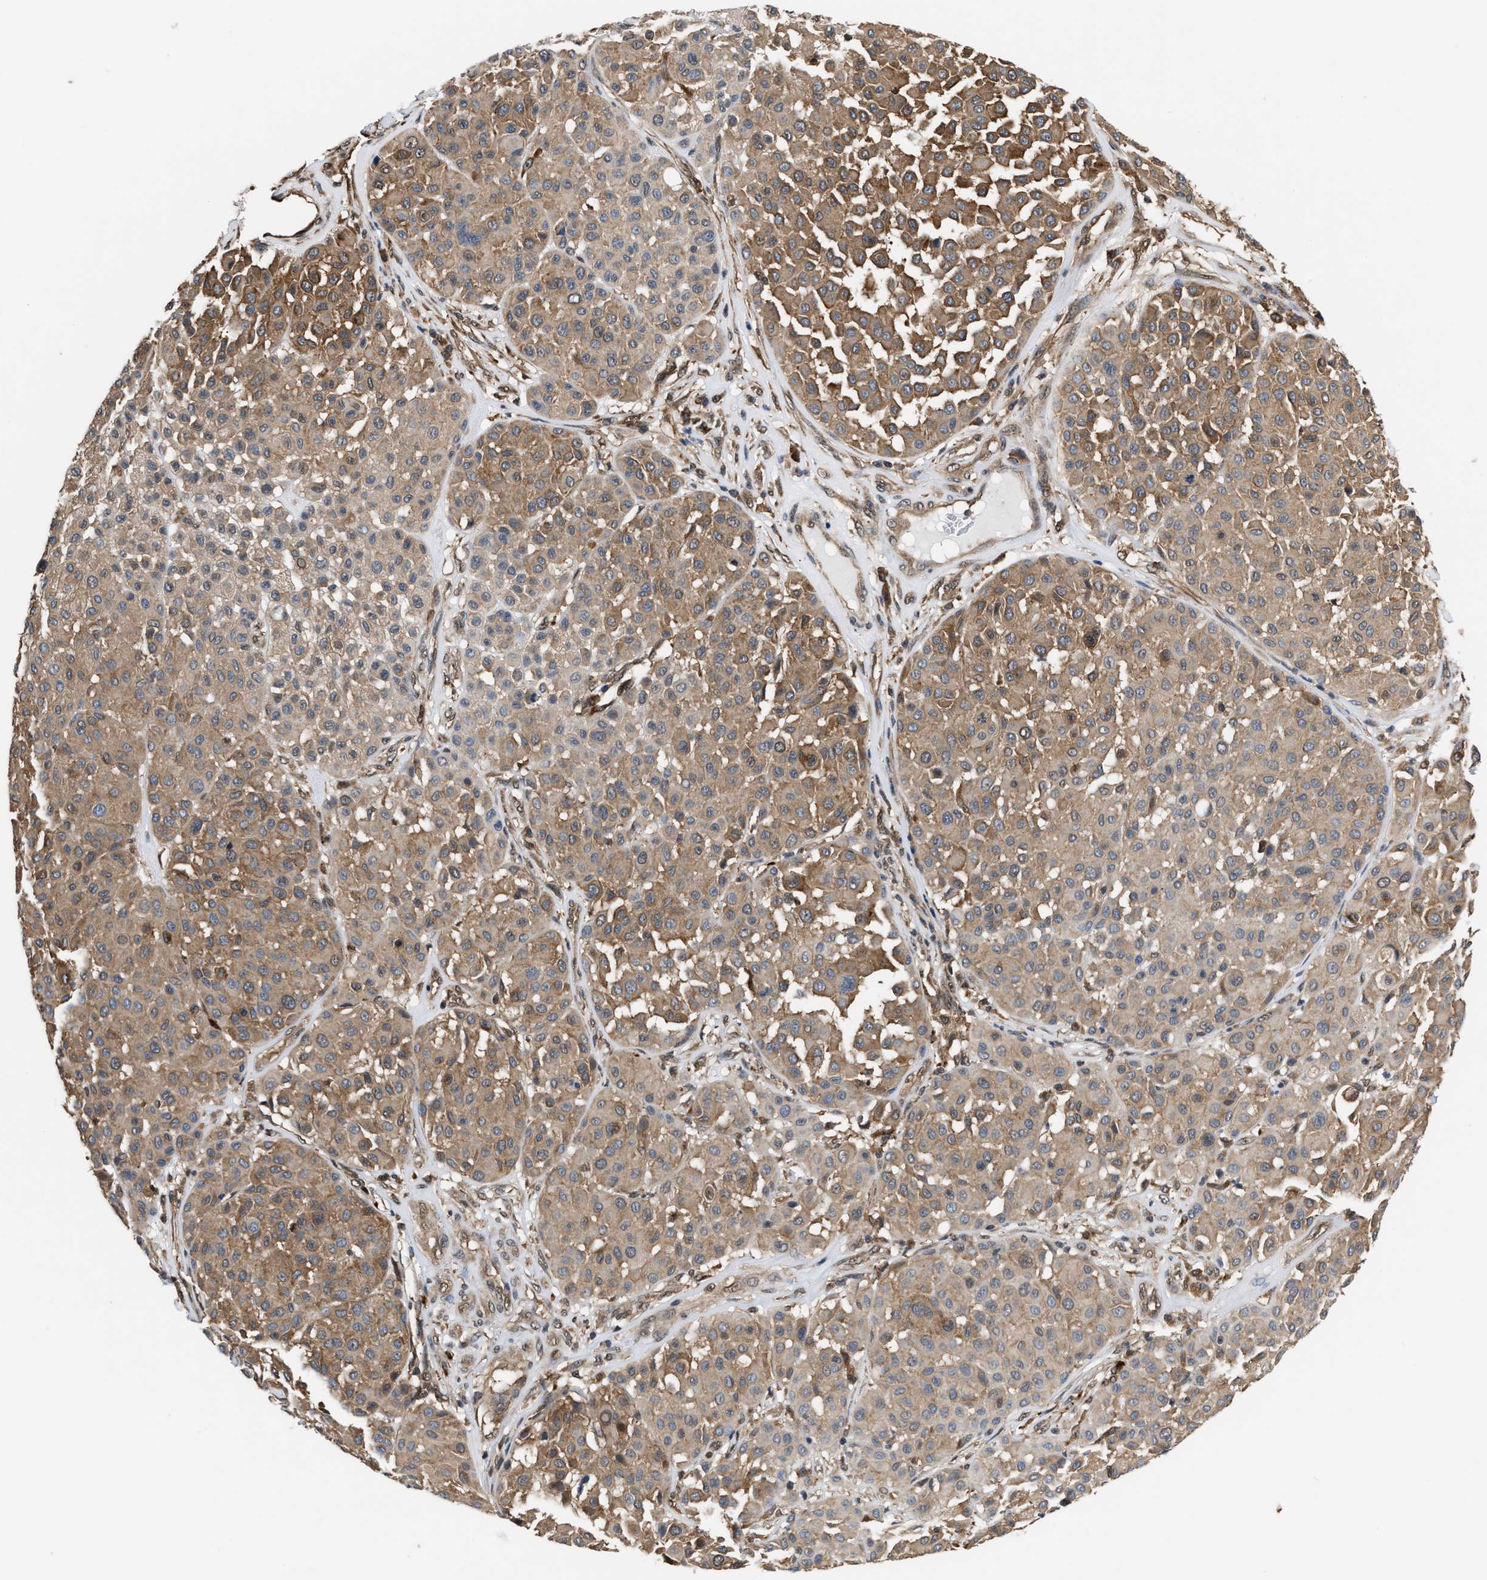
{"staining": {"intensity": "weak", "quantity": ">75%", "location": "cytoplasmic/membranous"}, "tissue": "melanoma", "cell_type": "Tumor cells", "image_type": "cancer", "snomed": [{"axis": "morphology", "description": "Malignant melanoma, Metastatic site"}, {"axis": "topography", "description": "Soft tissue"}], "caption": "This is an image of immunohistochemistry staining of malignant melanoma (metastatic site), which shows weak staining in the cytoplasmic/membranous of tumor cells.", "gene": "SCAI", "patient": {"sex": "male", "age": 41}}